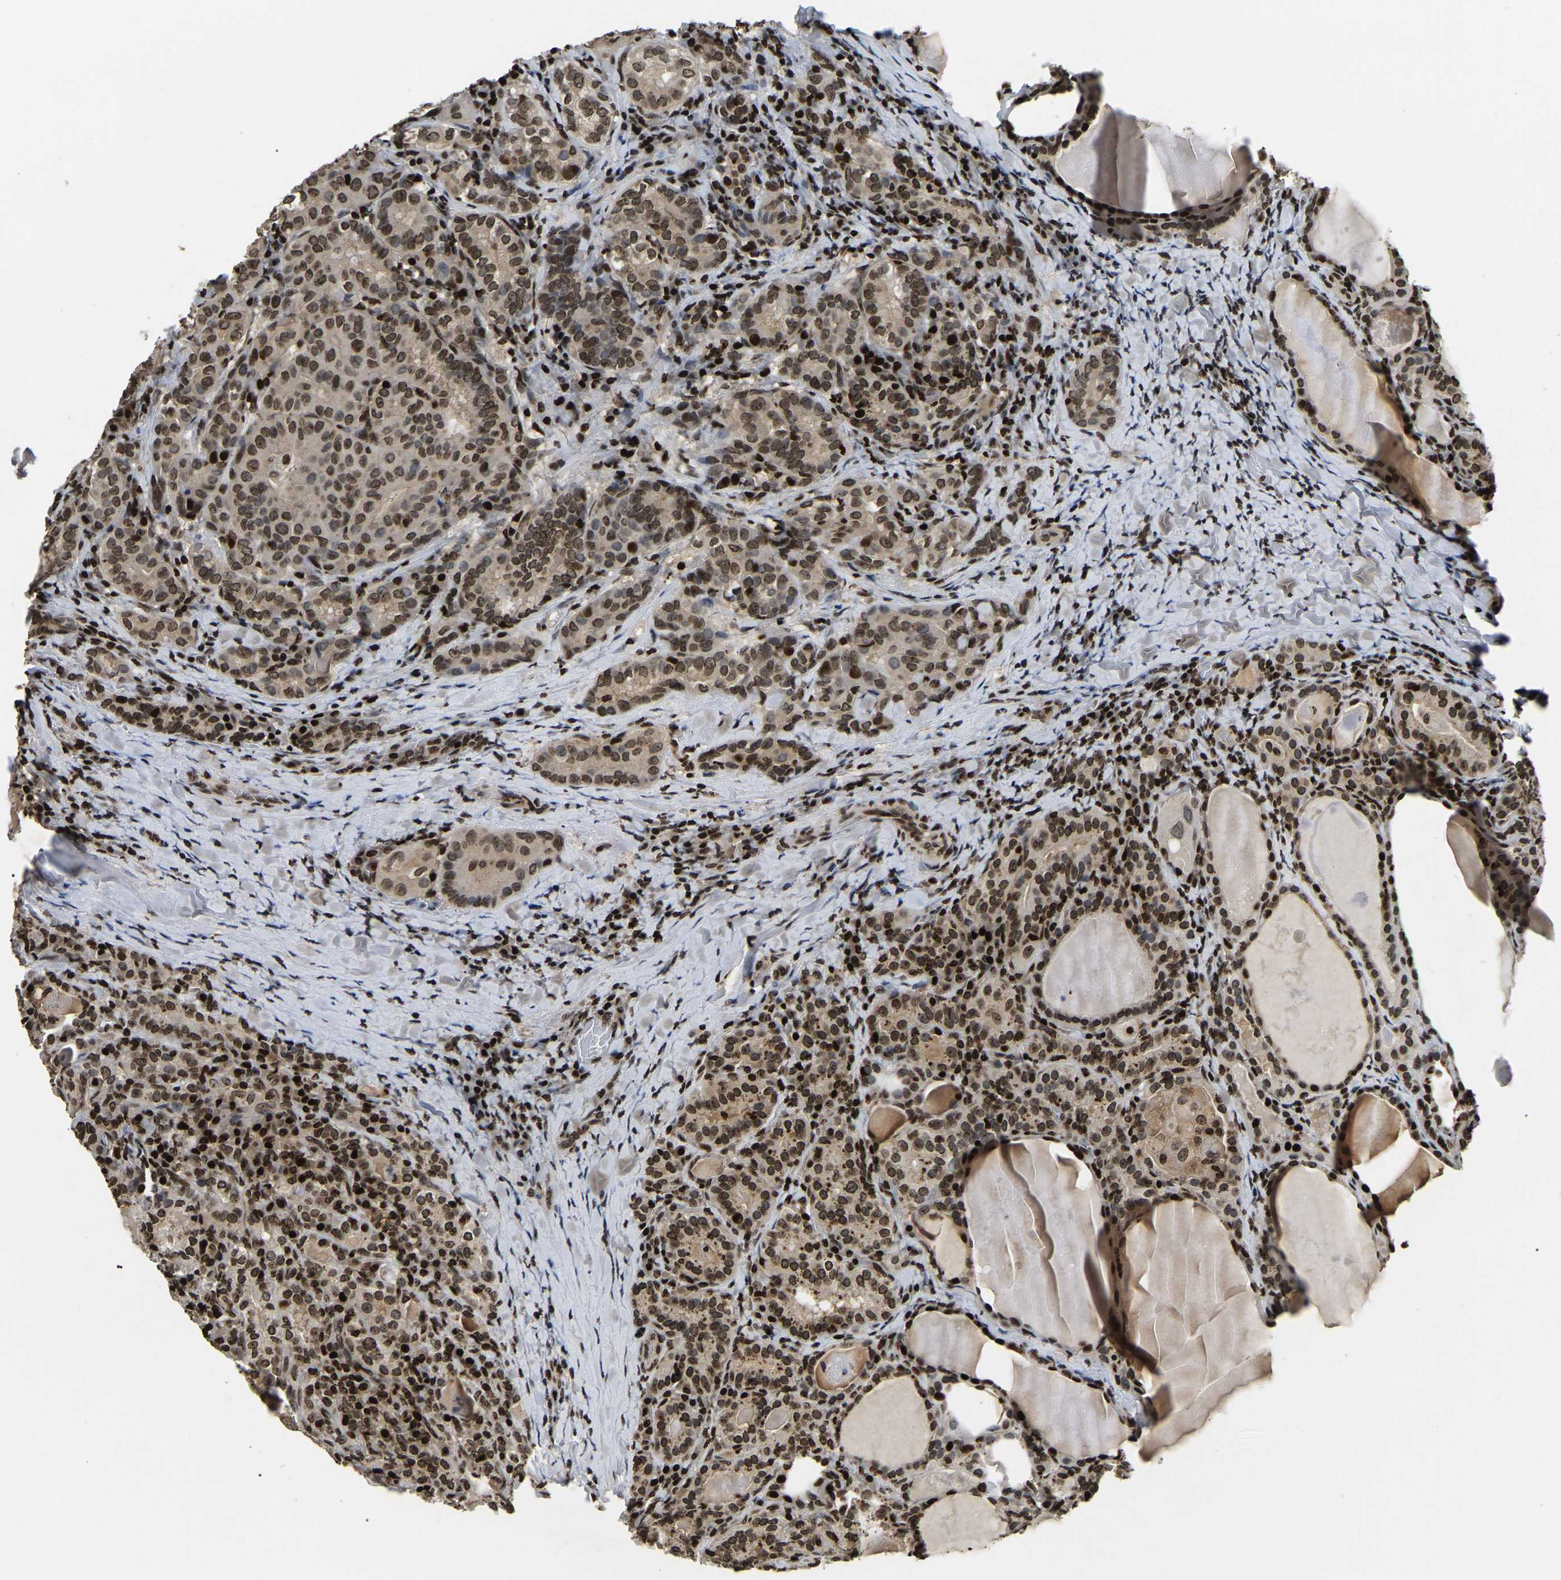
{"staining": {"intensity": "moderate", "quantity": ">75%", "location": "nuclear"}, "tissue": "thyroid cancer", "cell_type": "Tumor cells", "image_type": "cancer", "snomed": [{"axis": "morphology", "description": "Papillary adenocarcinoma, NOS"}, {"axis": "topography", "description": "Thyroid gland"}], "caption": "Human thyroid cancer (papillary adenocarcinoma) stained for a protein (brown) exhibits moderate nuclear positive expression in approximately >75% of tumor cells.", "gene": "LRRC61", "patient": {"sex": "female", "age": 42}}